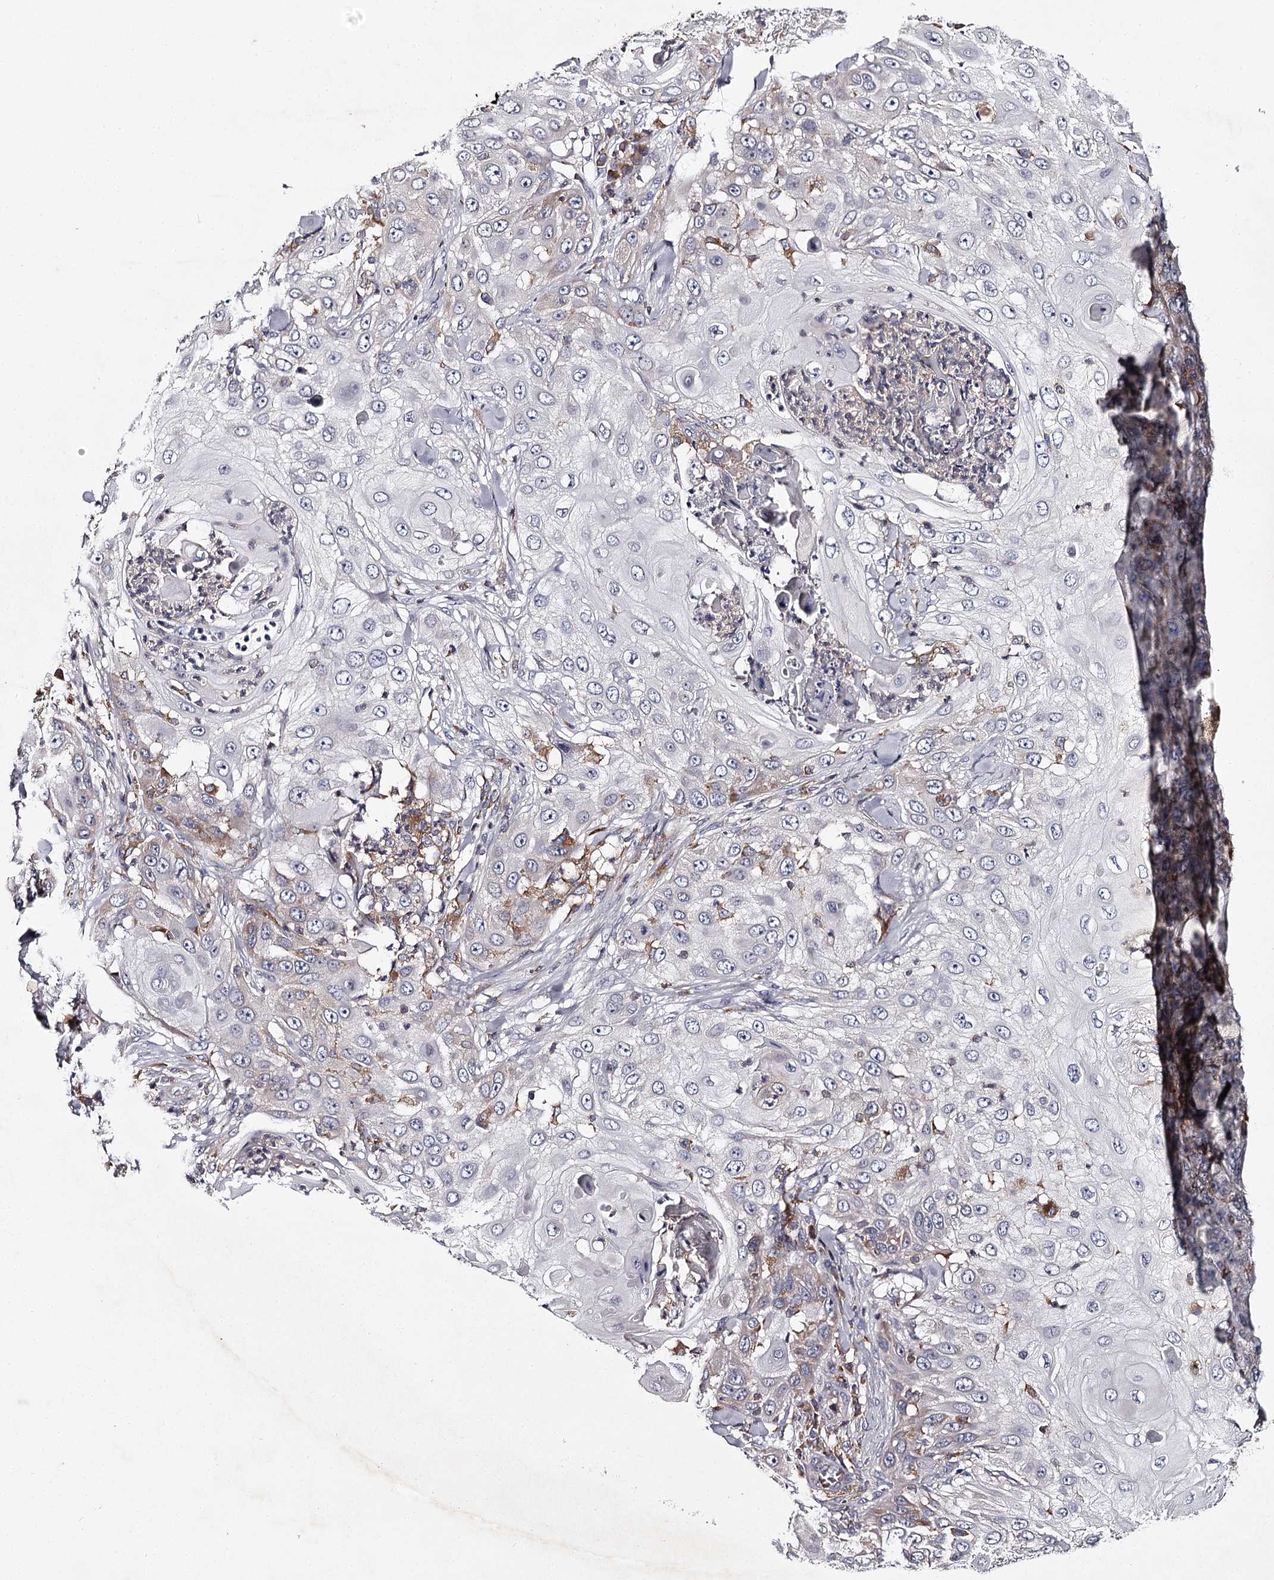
{"staining": {"intensity": "negative", "quantity": "none", "location": "none"}, "tissue": "skin cancer", "cell_type": "Tumor cells", "image_type": "cancer", "snomed": [{"axis": "morphology", "description": "Squamous cell carcinoma, NOS"}, {"axis": "topography", "description": "Skin"}], "caption": "Immunohistochemistry photomicrograph of neoplastic tissue: human skin cancer stained with DAB demonstrates no significant protein positivity in tumor cells.", "gene": "RASSF6", "patient": {"sex": "female", "age": 44}}